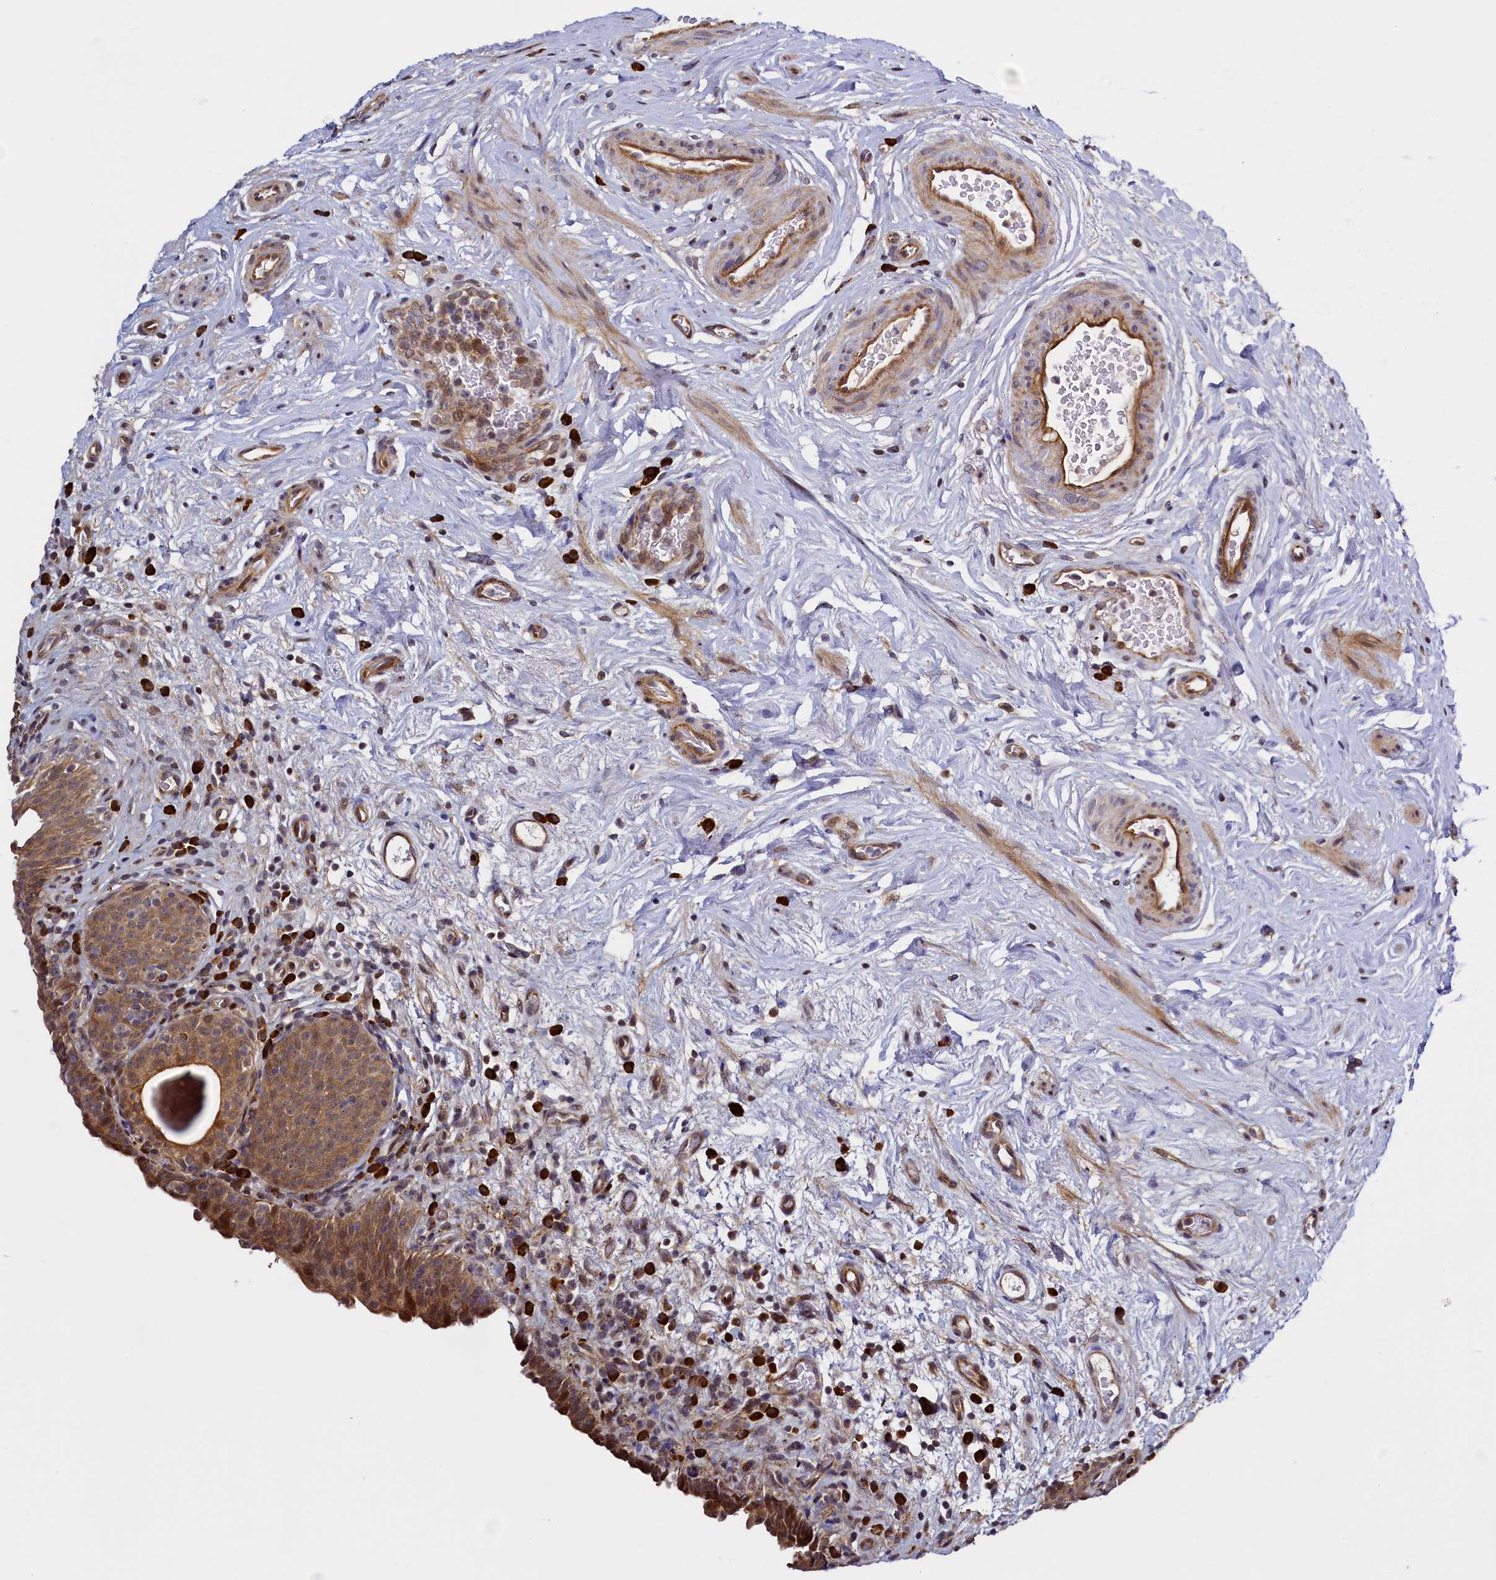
{"staining": {"intensity": "moderate", "quantity": ">75%", "location": "cytoplasmic/membranous,nuclear"}, "tissue": "urinary bladder", "cell_type": "Urothelial cells", "image_type": "normal", "snomed": [{"axis": "morphology", "description": "Normal tissue, NOS"}, {"axis": "topography", "description": "Urinary bladder"}], "caption": "A histopathology image of urinary bladder stained for a protein shows moderate cytoplasmic/membranous,nuclear brown staining in urothelial cells.", "gene": "RBFA", "patient": {"sex": "male", "age": 83}}